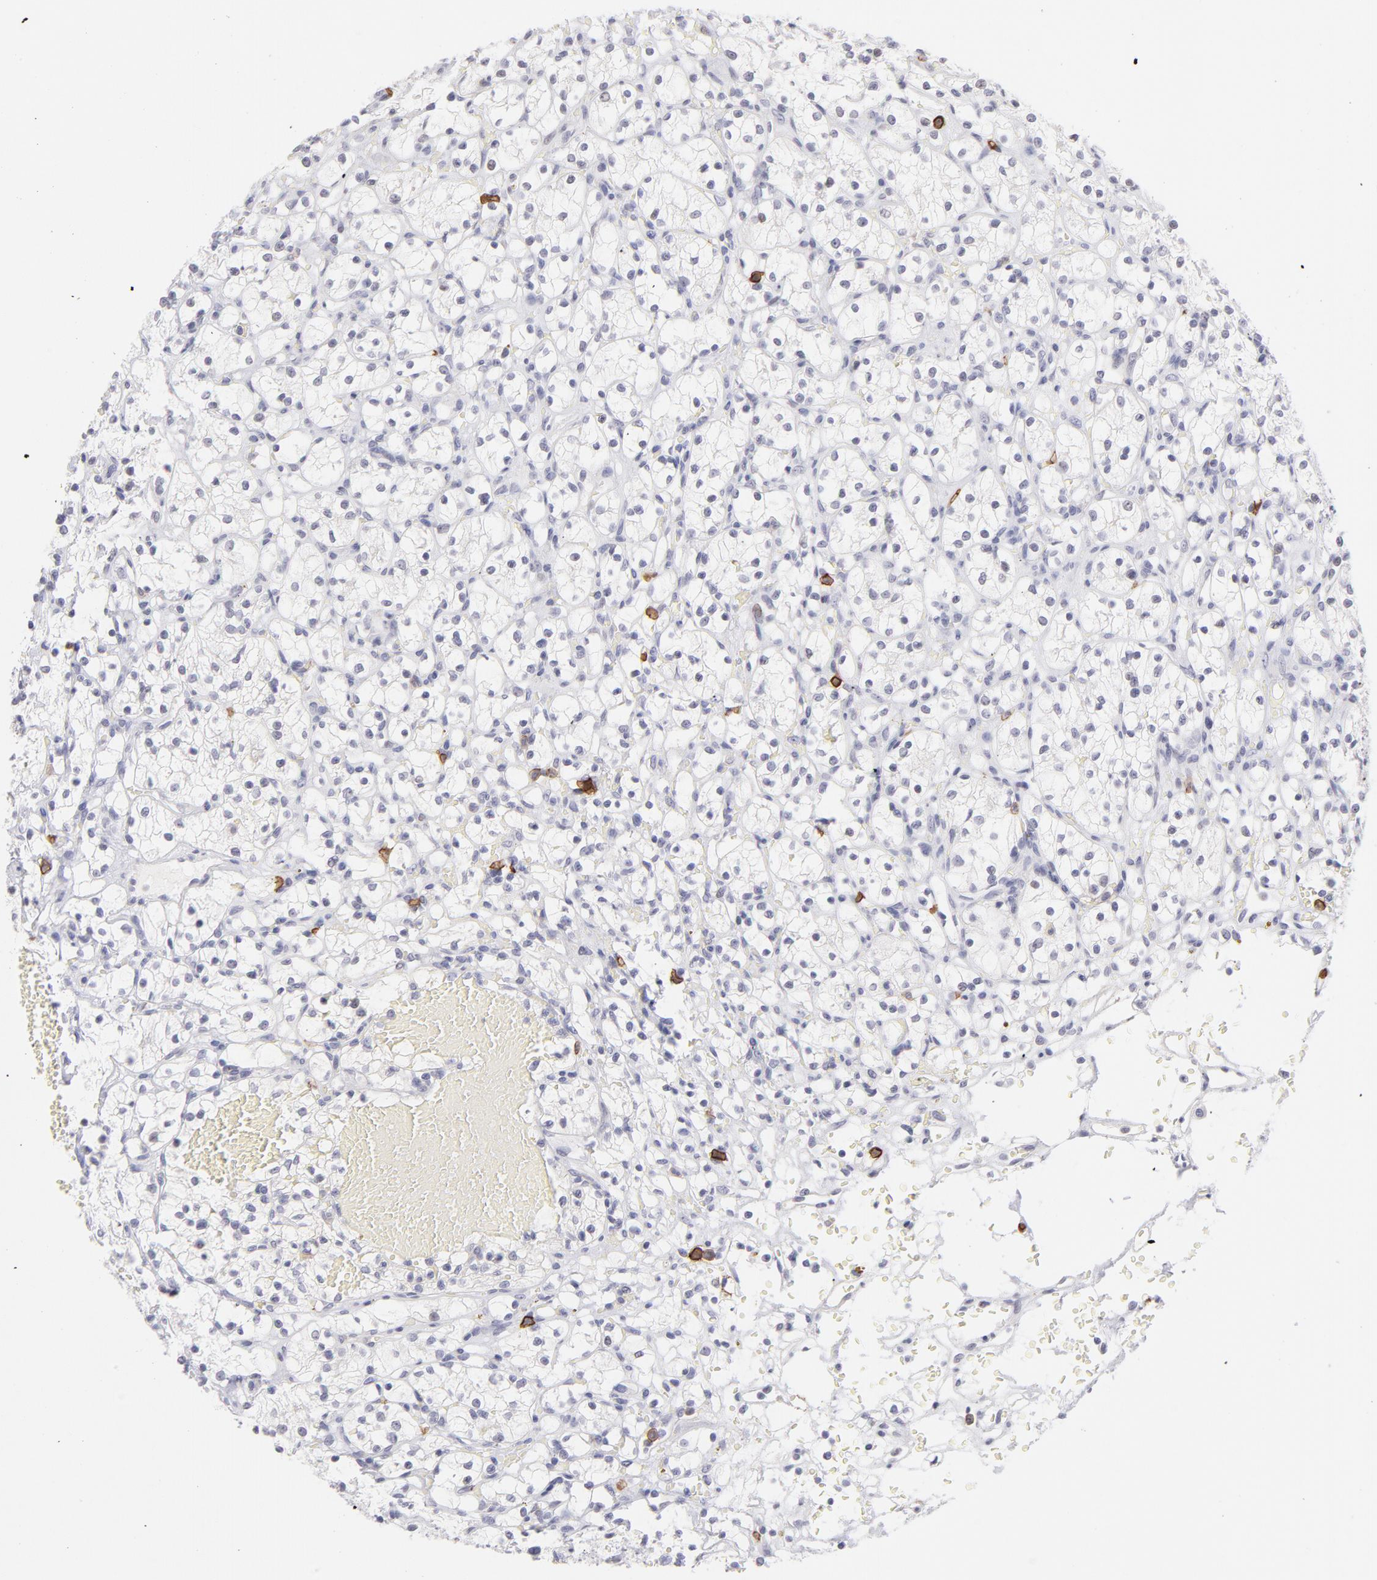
{"staining": {"intensity": "negative", "quantity": "none", "location": "none"}, "tissue": "renal cancer", "cell_type": "Tumor cells", "image_type": "cancer", "snomed": [{"axis": "morphology", "description": "Adenocarcinoma, NOS"}, {"axis": "topography", "description": "Kidney"}], "caption": "Immunohistochemistry photomicrograph of human renal adenocarcinoma stained for a protein (brown), which demonstrates no positivity in tumor cells. (IHC, brightfield microscopy, high magnification).", "gene": "LTB4R", "patient": {"sex": "female", "age": 60}}